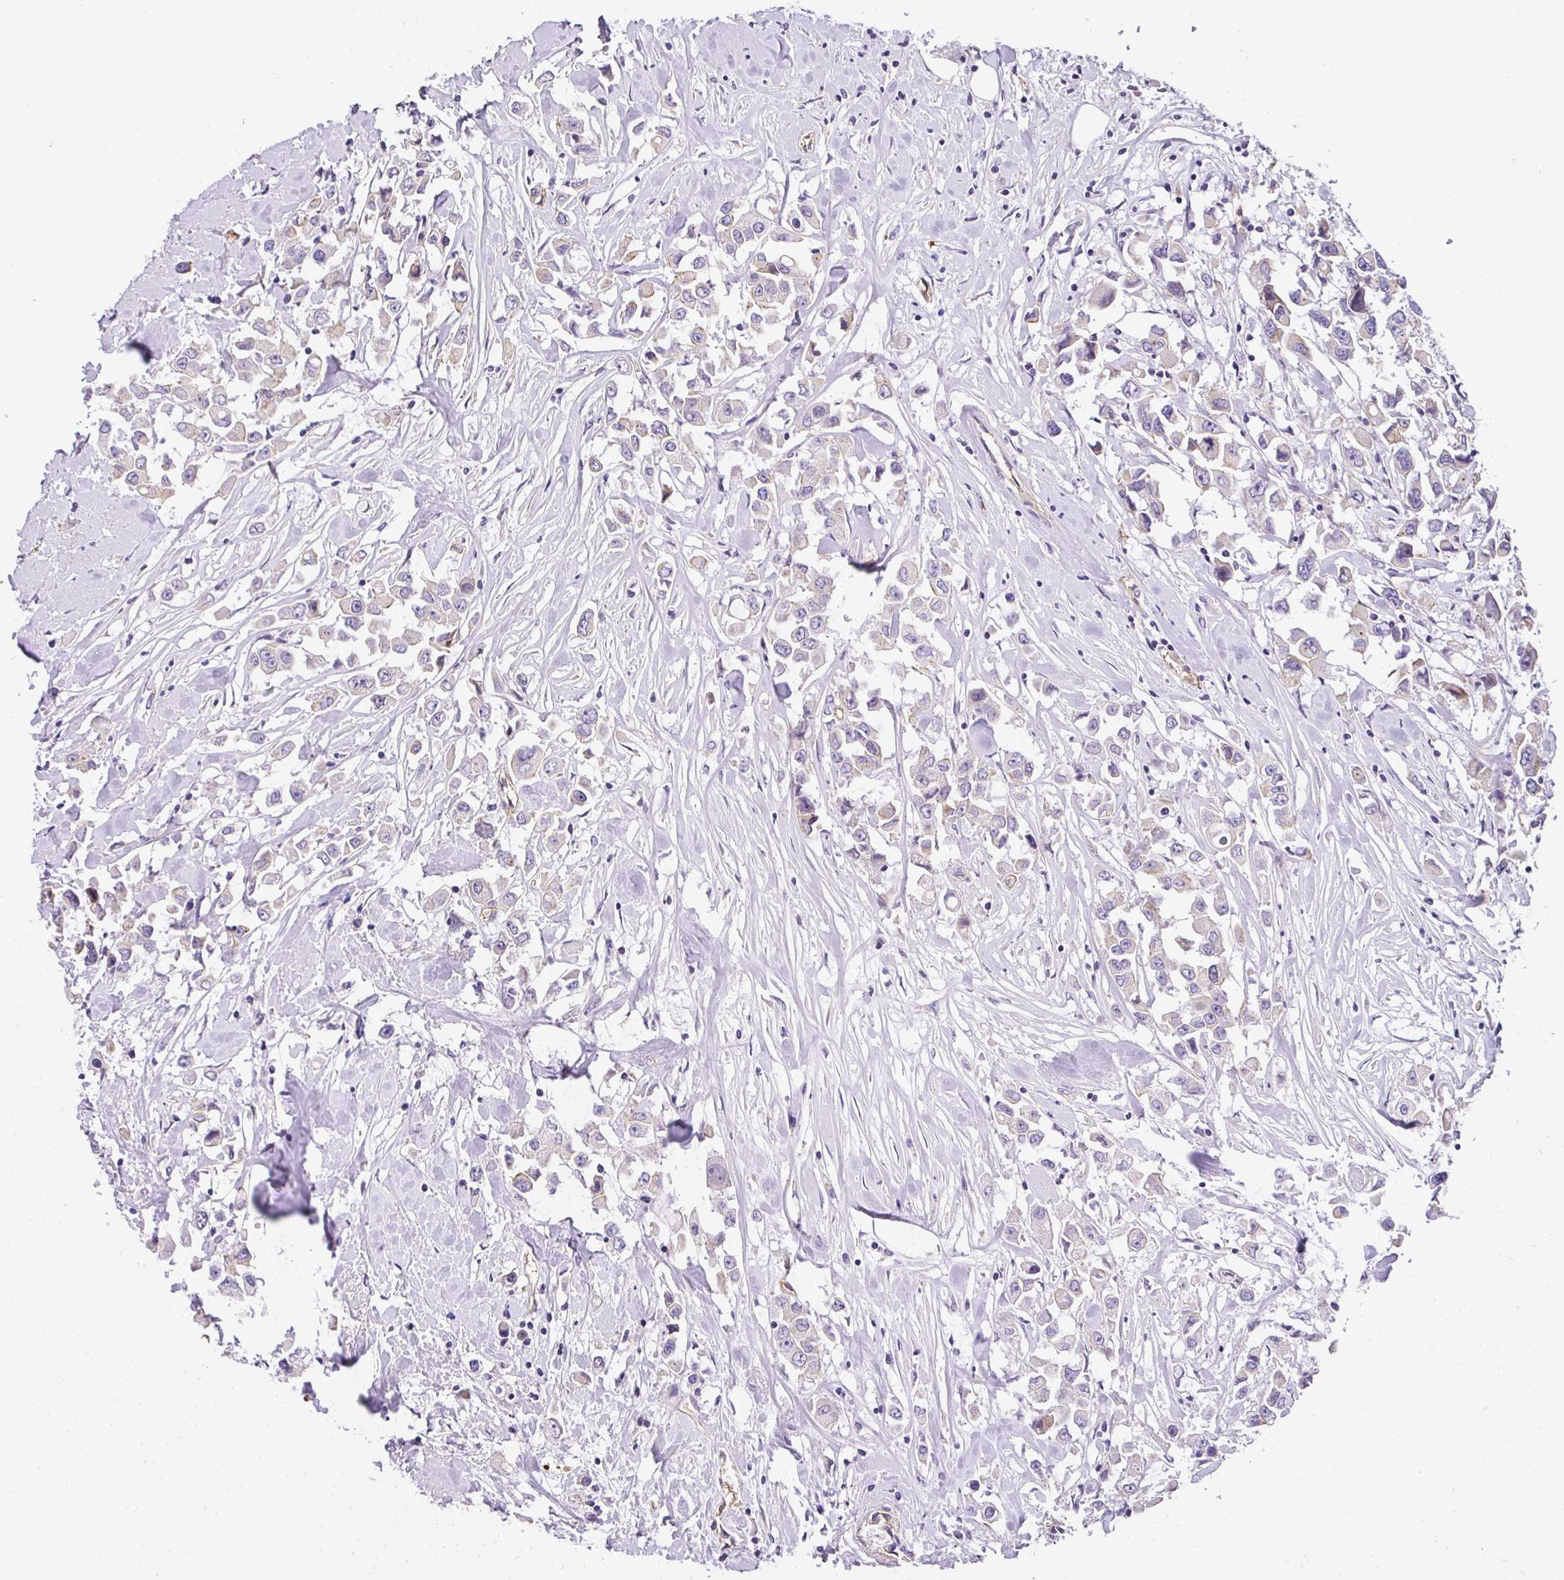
{"staining": {"intensity": "negative", "quantity": "none", "location": "none"}, "tissue": "breast cancer", "cell_type": "Tumor cells", "image_type": "cancer", "snomed": [{"axis": "morphology", "description": "Duct carcinoma"}, {"axis": "topography", "description": "Breast"}], "caption": "An immunohistochemistry histopathology image of breast cancer is shown. There is no staining in tumor cells of breast cancer. (Brightfield microscopy of DAB (3,3'-diaminobenzidine) IHC at high magnification).", "gene": "OR11H4", "patient": {"sex": "female", "age": 61}}